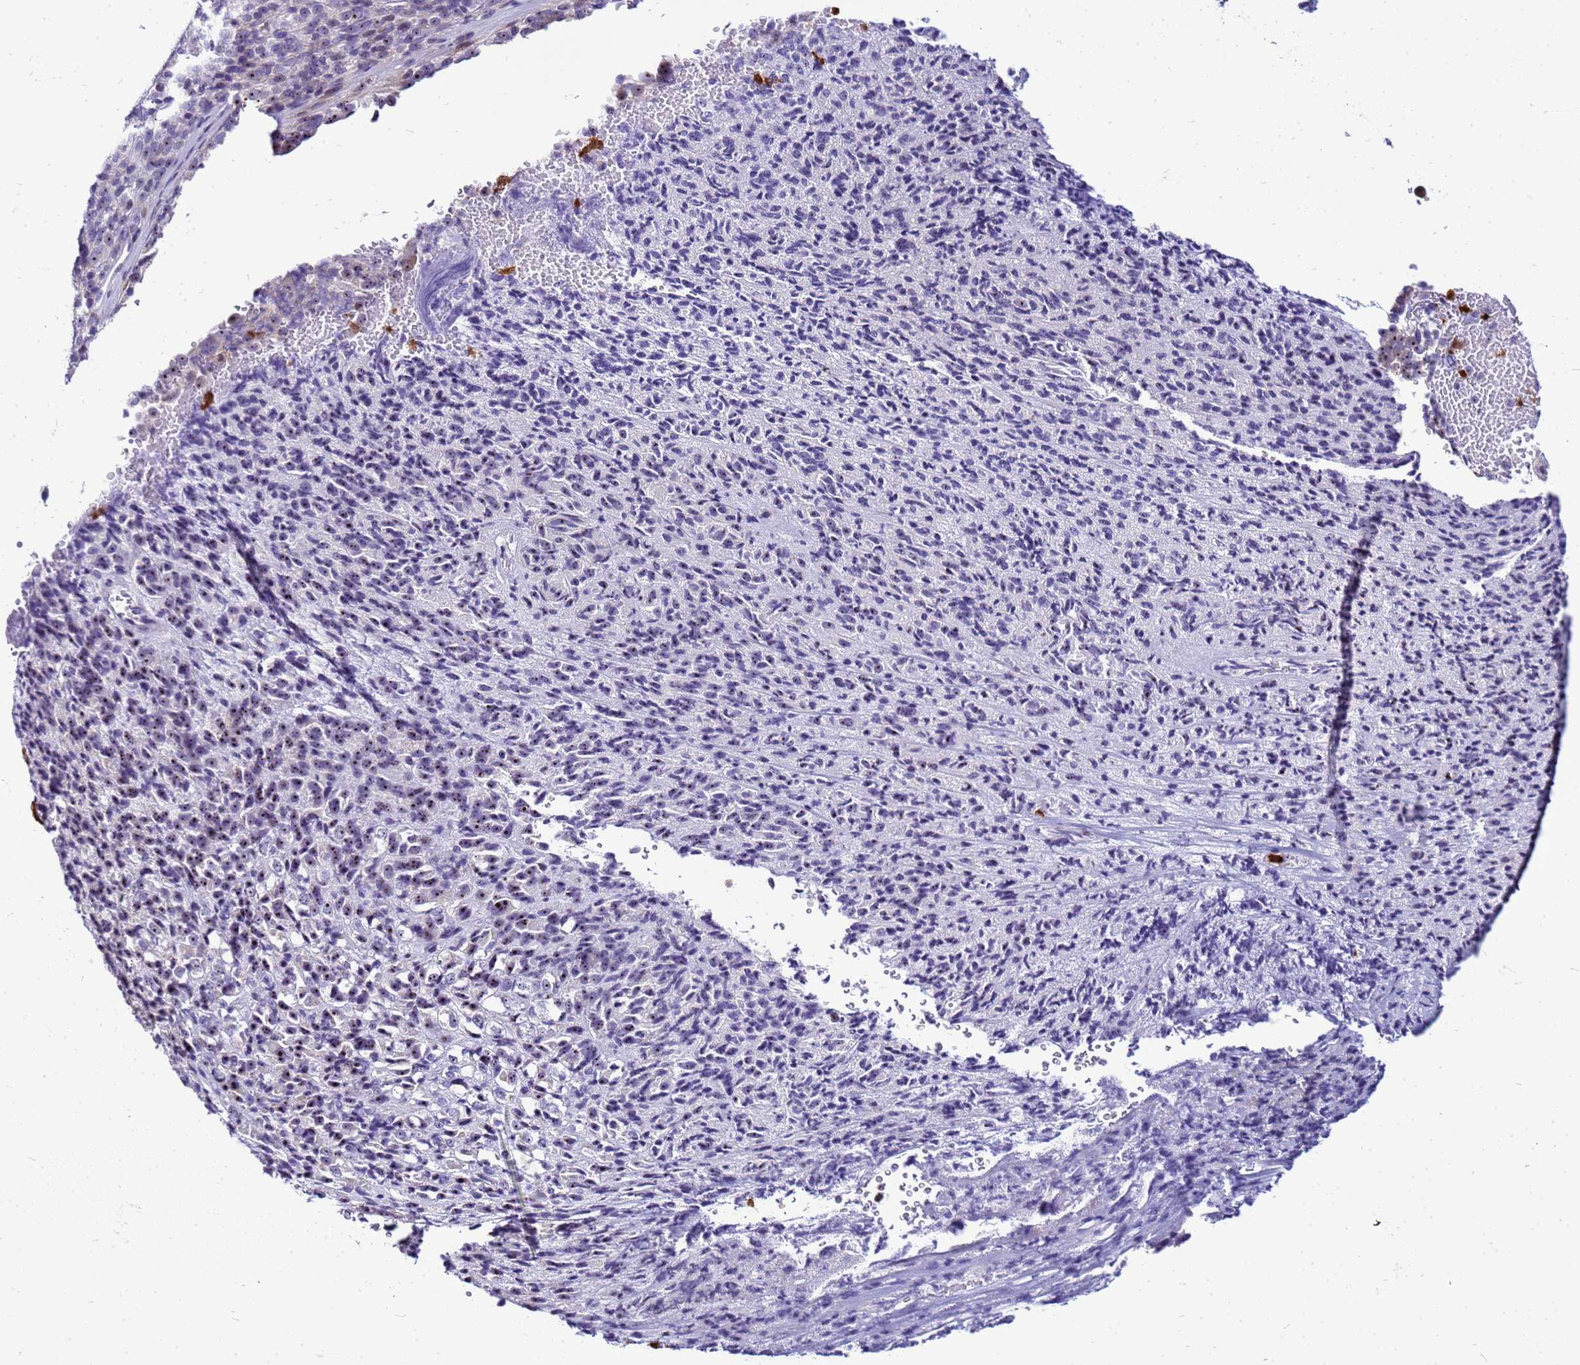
{"staining": {"intensity": "moderate", "quantity": "<25%", "location": "nuclear"}, "tissue": "melanoma", "cell_type": "Tumor cells", "image_type": "cancer", "snomed": [{"axis": "morphology", "description": "Malignant melanoma, Metastatic site"}, {"axis": "topography", "description": "Brain"}], "caption": "IHC of malignant melanoma (metastatic site) demonstrates low levels of moderate nuclear staining in about <25% of tumor cells.", "gene": "VPS4B", "patient": {"sex": "female", "age": 56}}